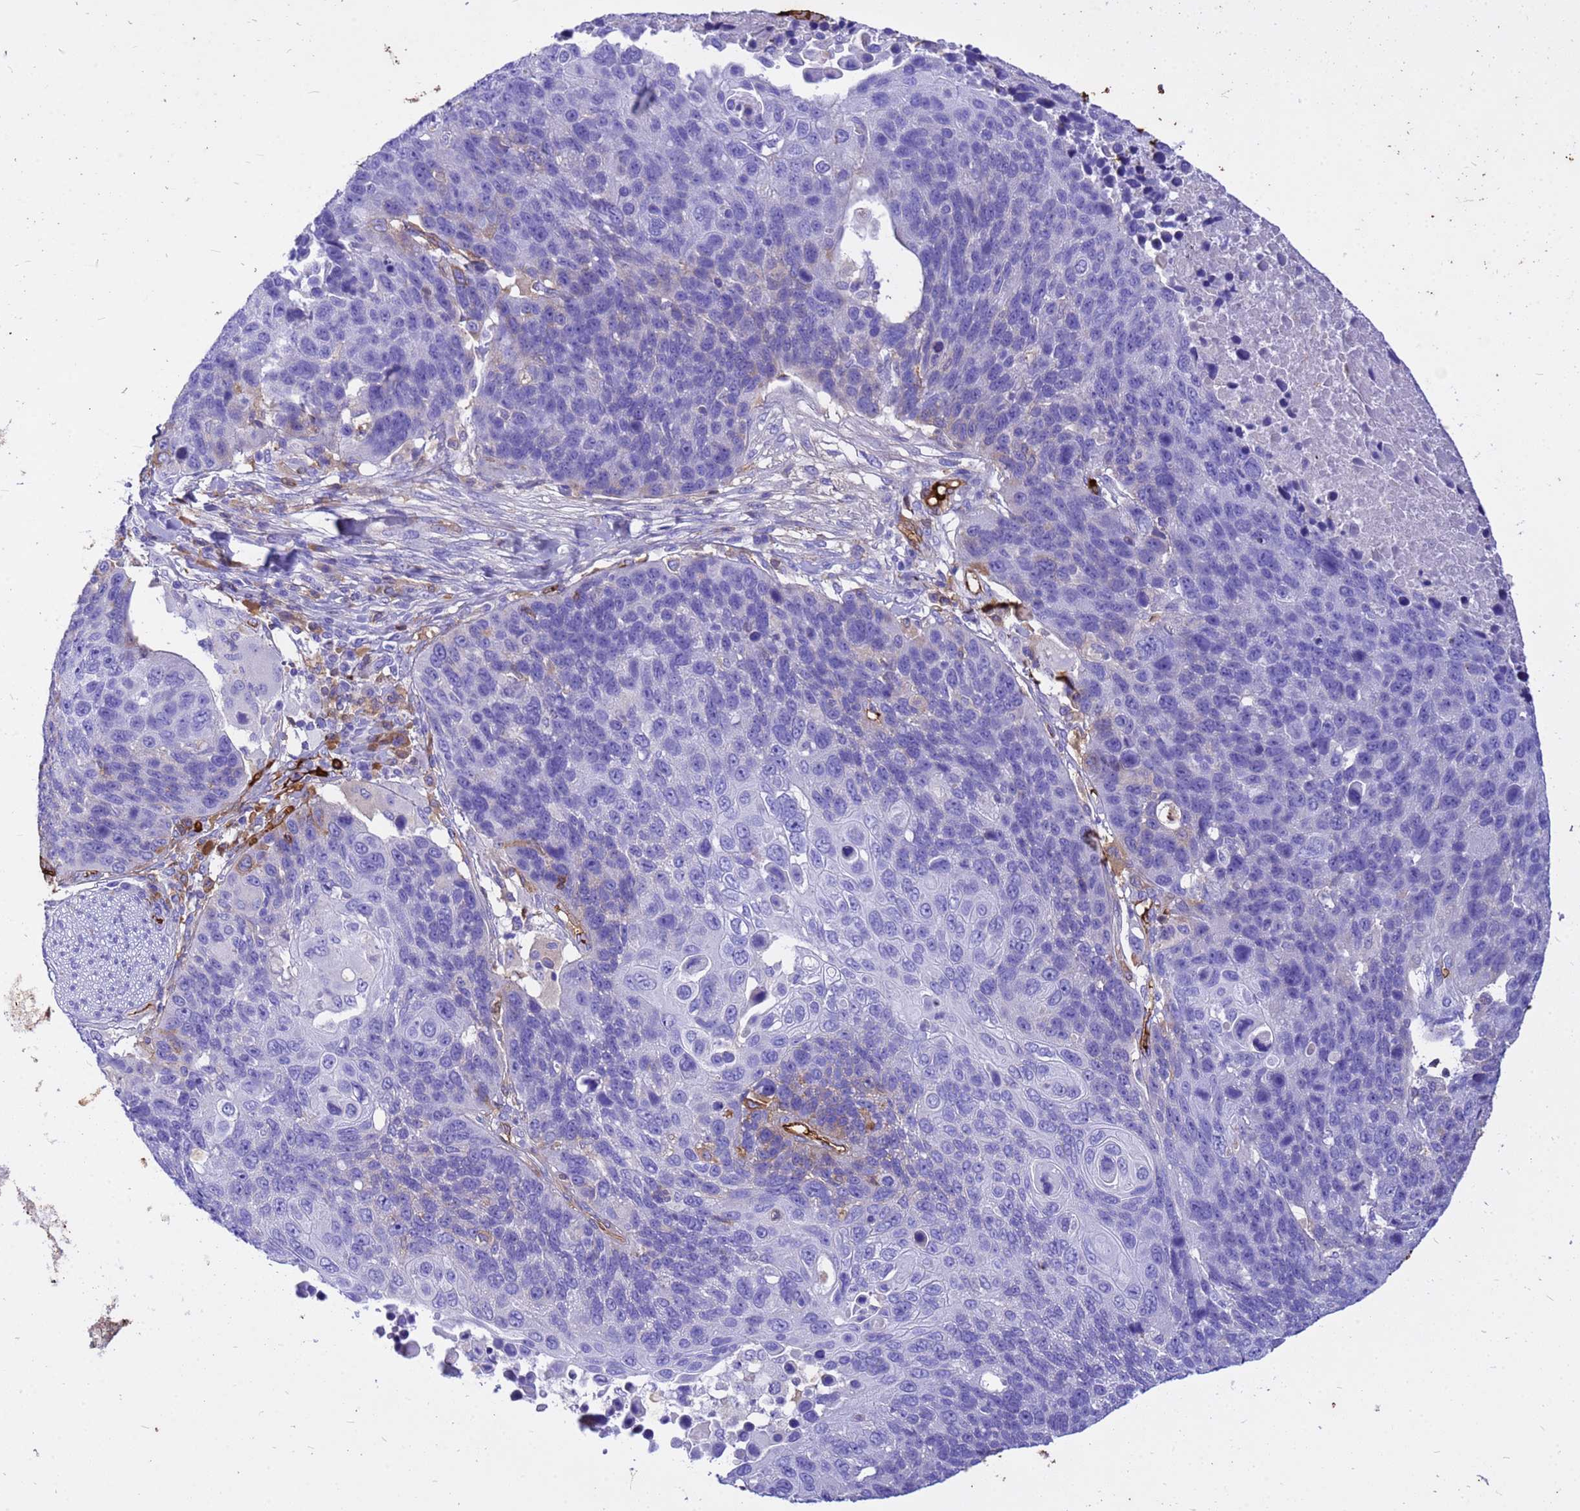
{"staining": {"intensity": "weak", "quantity": "<25%", "location": "cytoplasmic/membranous"}, "tissue": "lung cancer", "cell_type": "Tumor cells", "image_type": "cancer", "snomed": [{"axis": "morphology", "description": "Normal tissue, NOS"}, {"axis": "morphology", "description": "Squamous cell carcinoma, NOS"}, {"axis": "topography", "description": "Lymph node"}, {"axis": "topography", "description": "Lung"}], "caption": "The IHC histopathology image has no significant staining in tumor cells of squamous cell carcinoma (lung) tissue. (Immunohistochemistry (ihc), brightfield microscopy, high magnification).", "gene": "HBA2", "patient": {"sex": "male", "age": 66}}